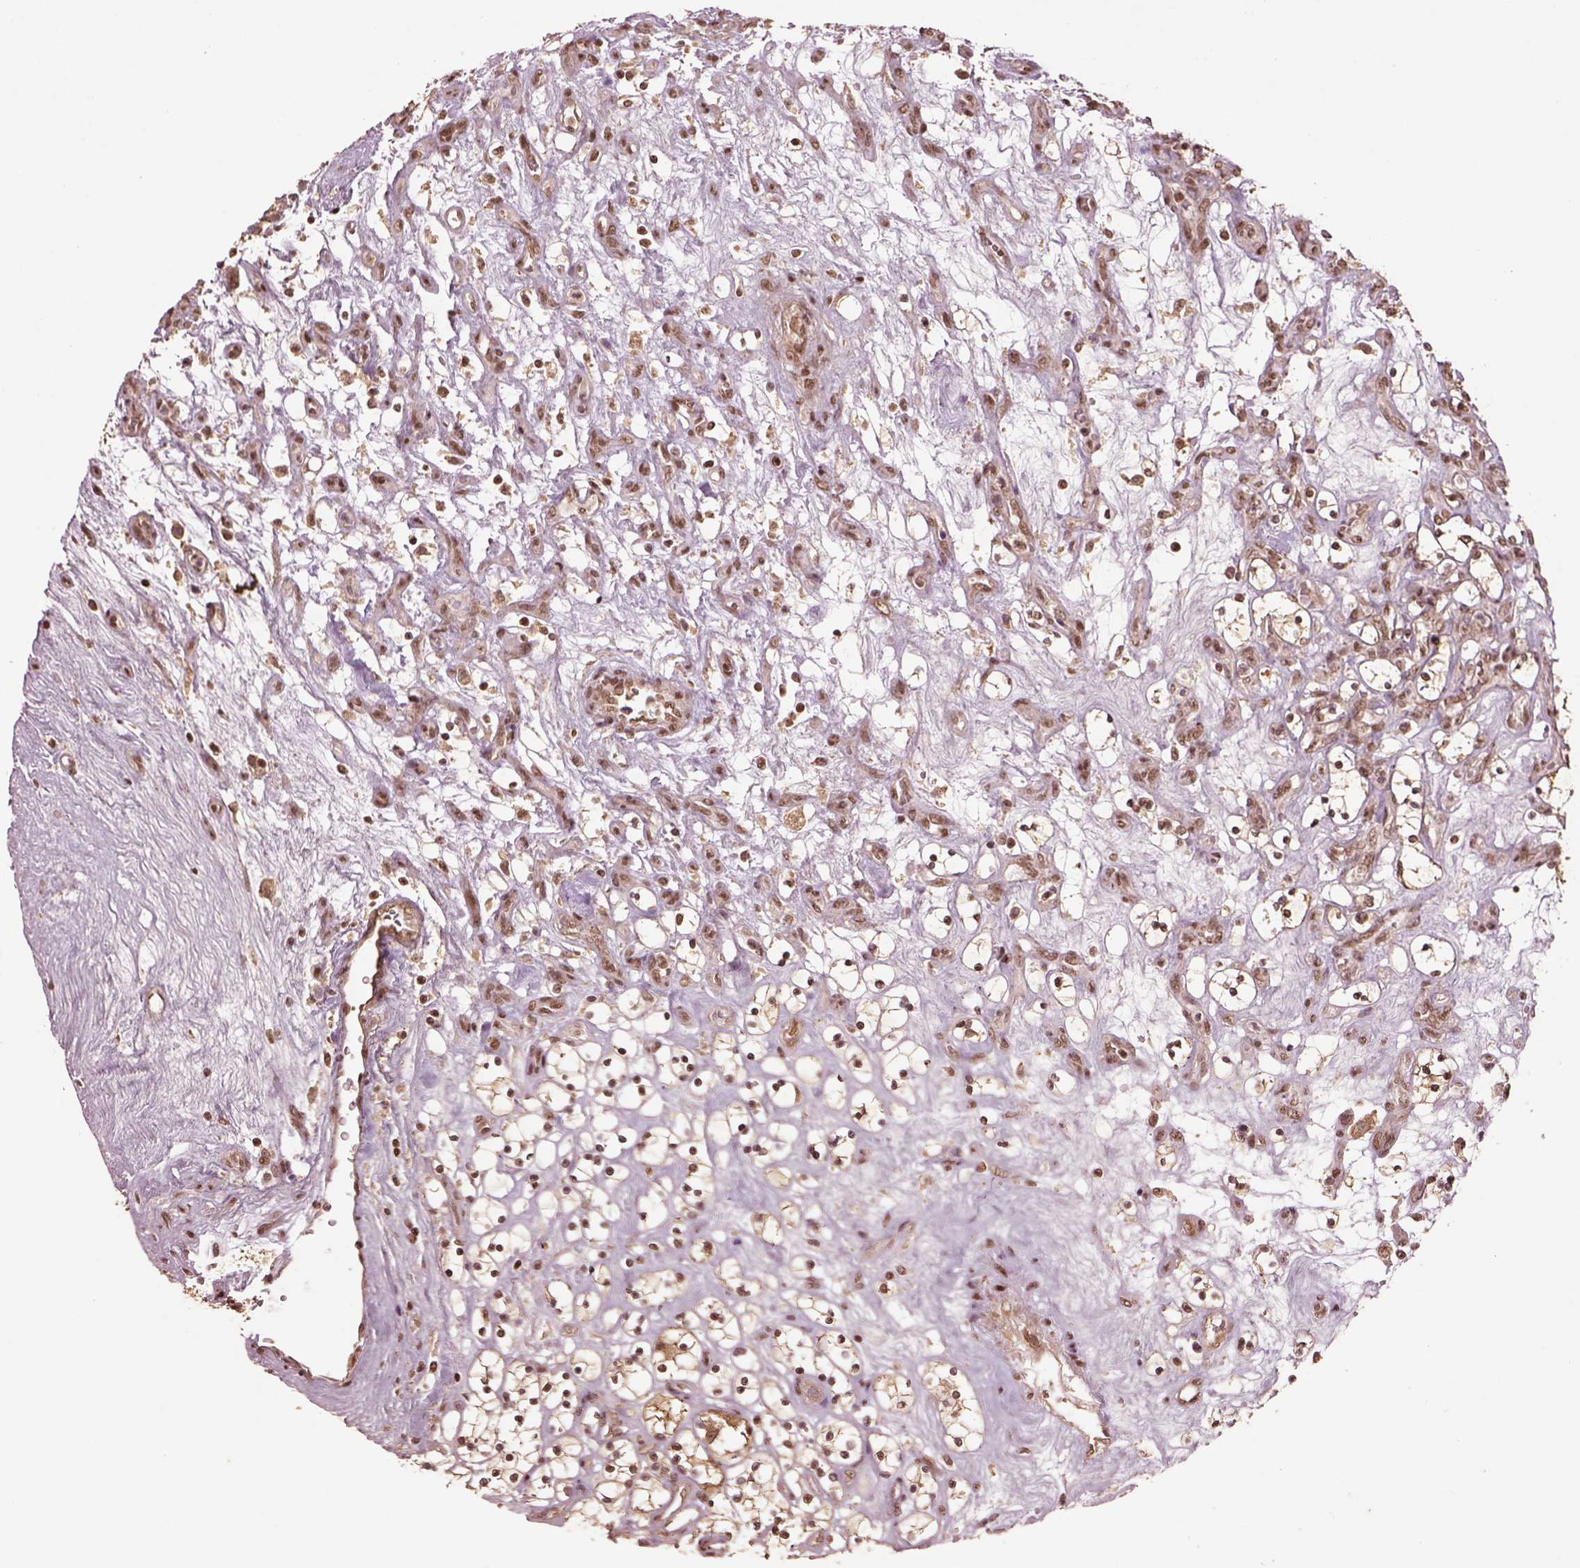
{"staining": {"intensity": "strong", "quantity": ">75%", "location": "nuclear"}, "tissue": "renal cancer", "cell_type": "Tumor cells", "image_type": "cancer", "snomed": [{"axis": "morphology", "description": "Adenocarcinoma, NOS"}, {"axis": "topography", "description": "Kidney"}], "caption": "This histopathology image displays IHC staining of renal cancer, with high strong nuclear expression in about >75% of tumor cells.", "gene": "BRD9", "patient": {"sex": "female", "age": 69}}